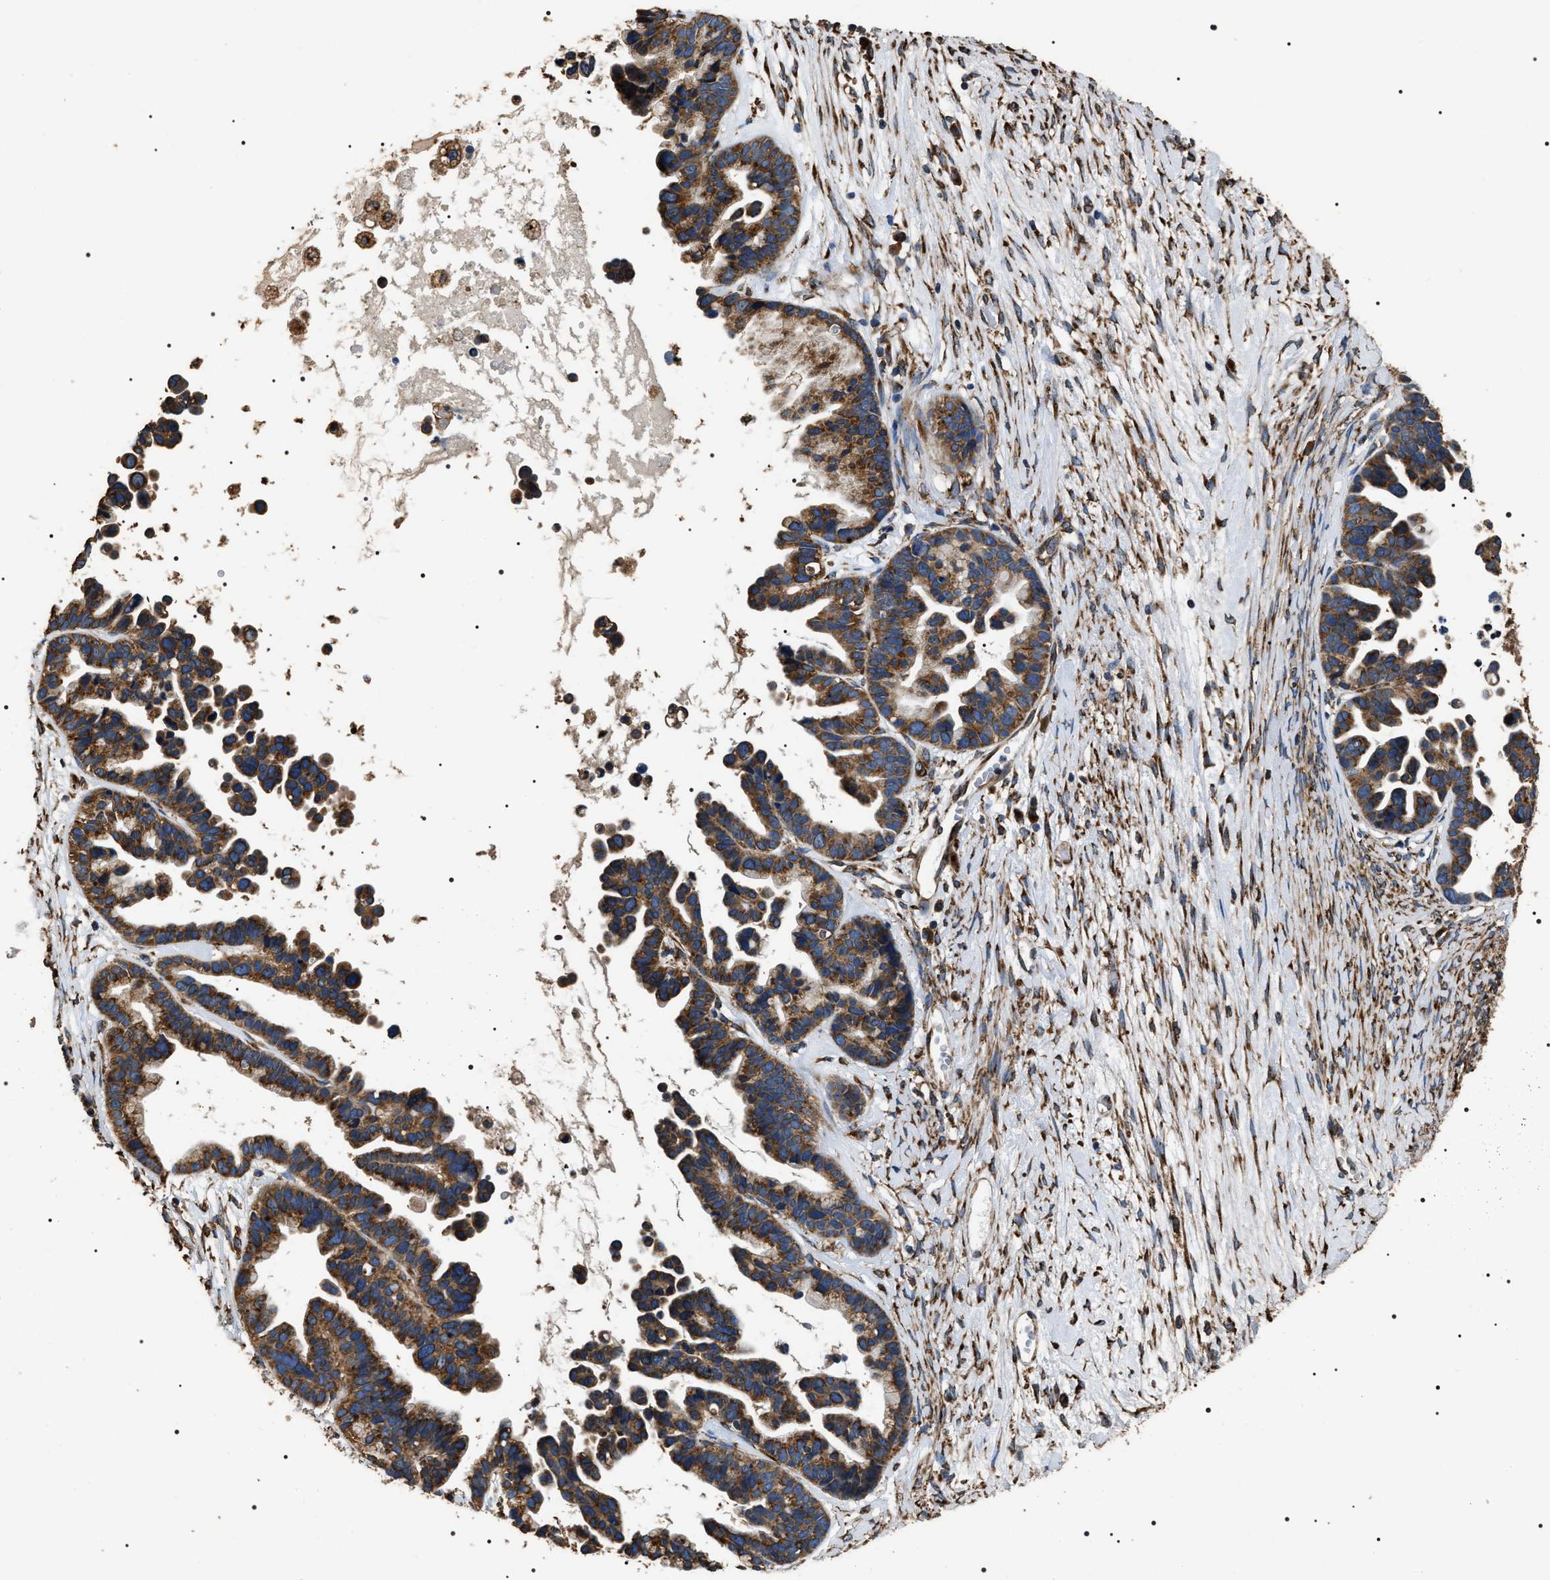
{"staining": {"intensity": "moderate", "quantity": ">75%", "location": "cytoplasmic/membranous"}, "tissue": "ovarian cancer", "cell_type": "Tumor cells", "image_type": "cancer", "snomed": [{"axis": "morphology", "description": "Cystadenocarcinoma, serous, NOS"}, {"axis": "topography", "description": "Ovary"}], "caption": "Ovarian cancer (serous cystadenocarcinoma) stained for a protein reveals moderate cytoplasmic/membranous positivity in tumor cells.", "gene": "KTN1", "patient": {"sex": "female", "age": 56}}